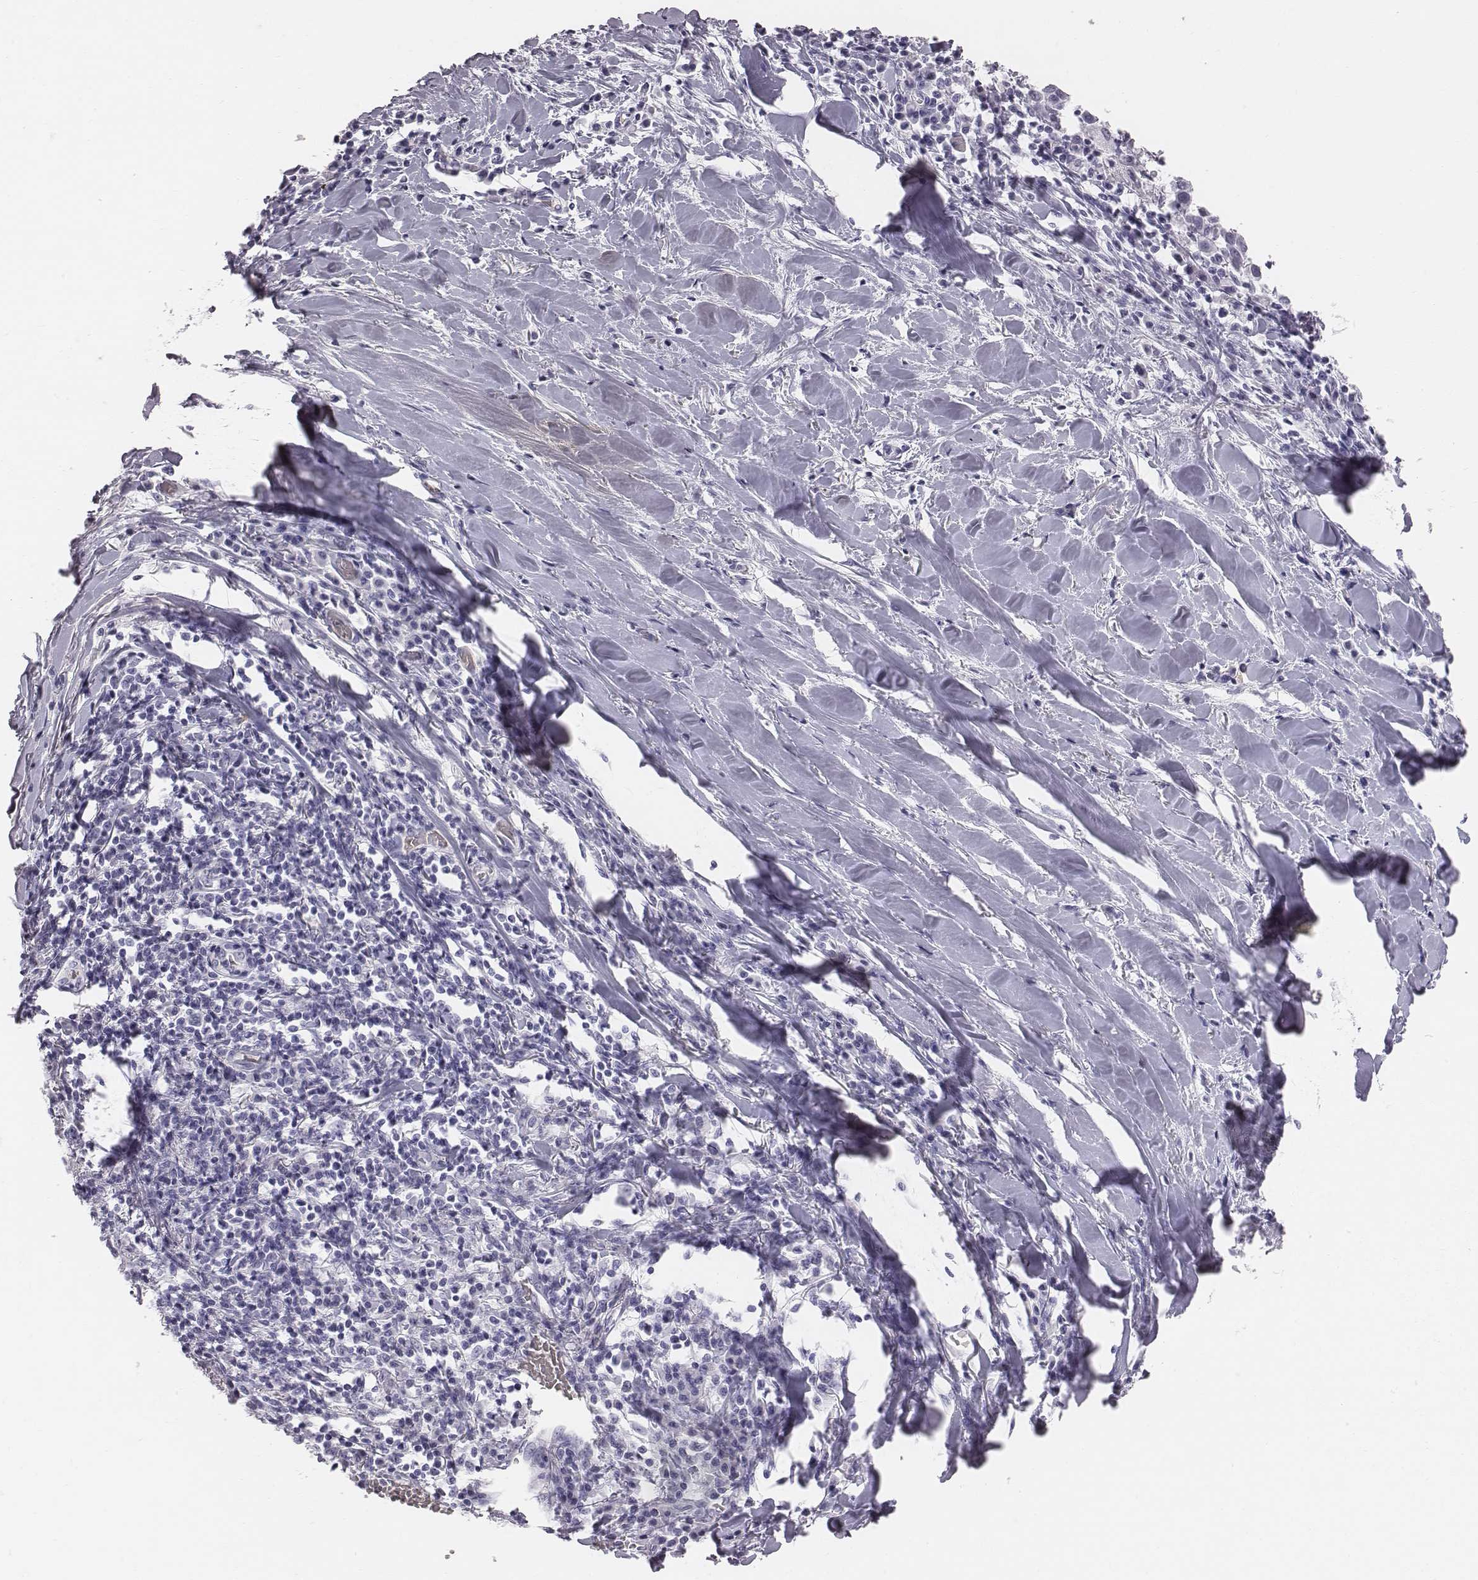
{"staining": {"intensity": "negative", "quantity": "none", "location": "none"}, "tissue": "lung cancer", "cell_type": "Tumor cells", "image_type": "cancer", "snomed": [{"axis": "morphology", "description": "Squamous cell carcinoma, NOS"}, {"axis": "topography", "description": "Lung"}], "caption": "Tumor cells show no significant protein positivity in lung squamous cell carcinoma.", "gene": "HBZ", "patient": {"sex": "male", "age": 57}}